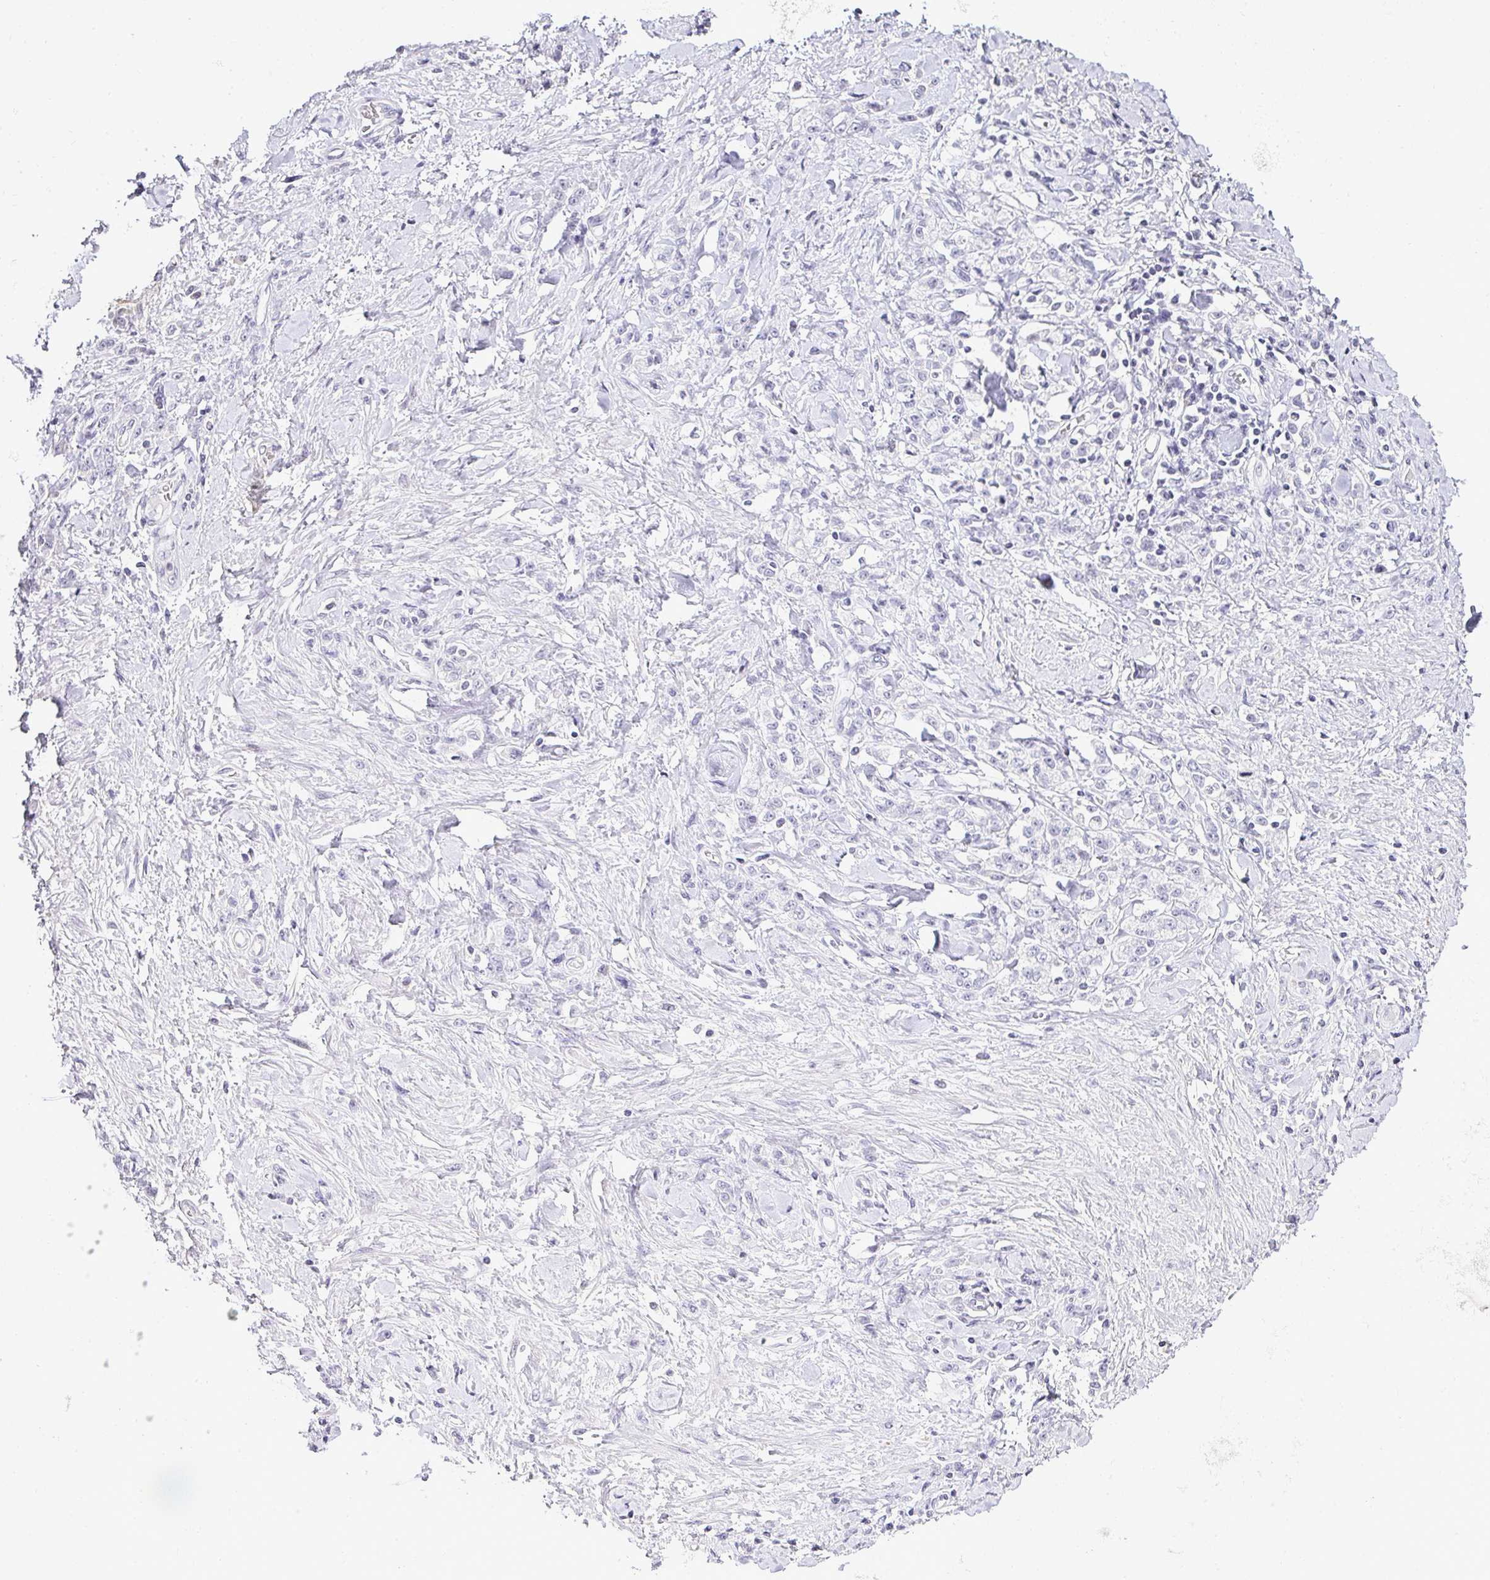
{"staining": {"intensity": "negative", "quantity": "none", "location": "none"}, "tissue": "stomach cancer", "cell_type": "Tumor cells", "image_type": "cancer", "snomed": [{"axis": "morphology", "description": "Normal tissue, NOS"}, {"axis": "morphology", "description": "Adenocarcinoma, NOS"}, {"axis": "topography", "description": "Stomach"}], "caption": "There is no significant staining in tumor cells of stomach adenocarcinoma. Brightfield microscopy of IHC stained with DAB (3,3'-diaminobenzidine) (brown) and hematoxylin (blue), captured at high magnification.", "gene": "SERPINB3", "patient": {"sex": "male", "age": 82}}